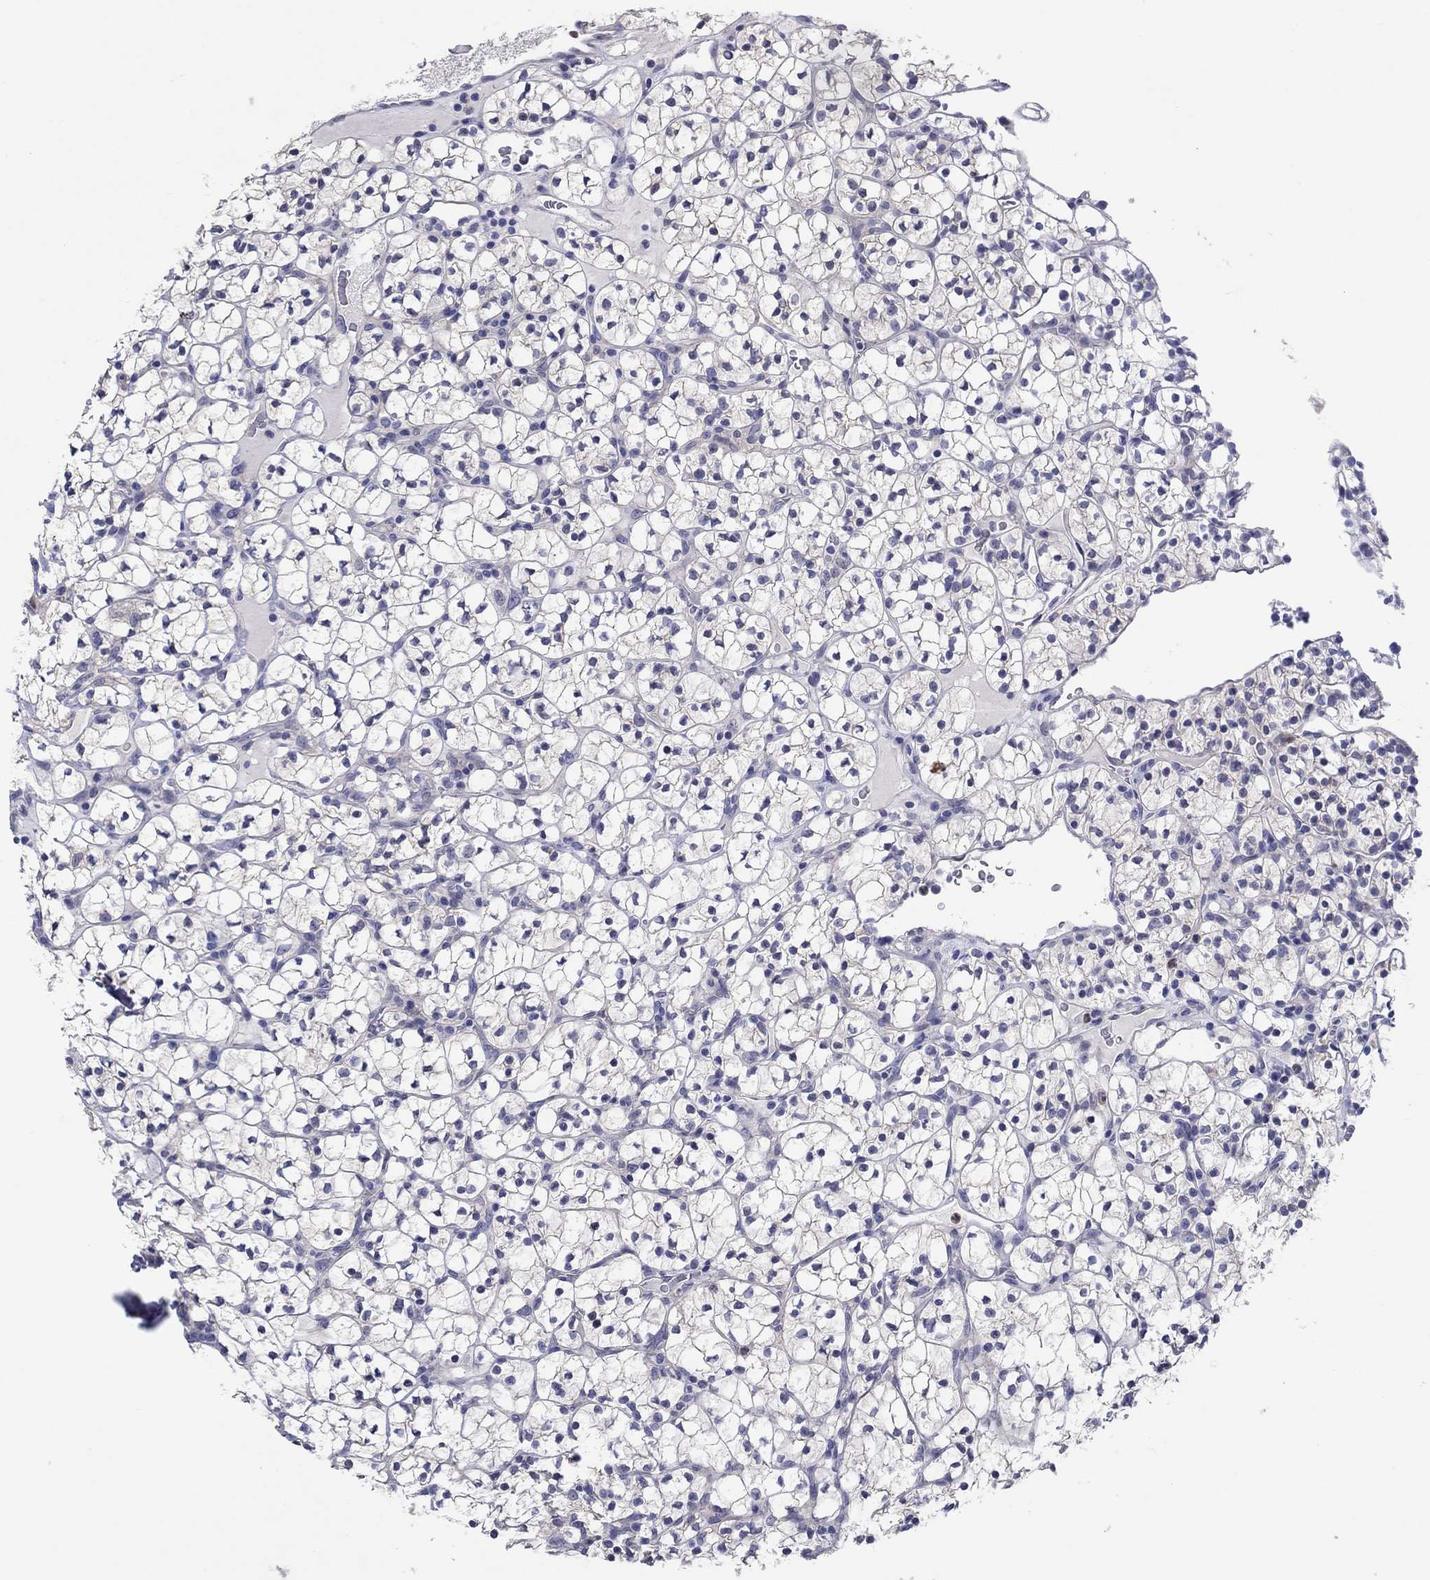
{"staining": {"intensity": "negative", "quantity": "none", "location": "none"}, "tissue": "renal cancer", "cell_type": "Tumor cells", "image_type": "cancer", "snomed": [{"axis": "morphology", "description": "Adenocarcinoma, NOS"}, {"axis": "topography", "description": "Kidney"}], "caption": "This is an immunohistochemistry (IHC) photomicrograph of renal adenocarcinoma. There is no positivity in tumor cells.", "gene": "HDC", "patient": {"sex": "female", "age": 89}}